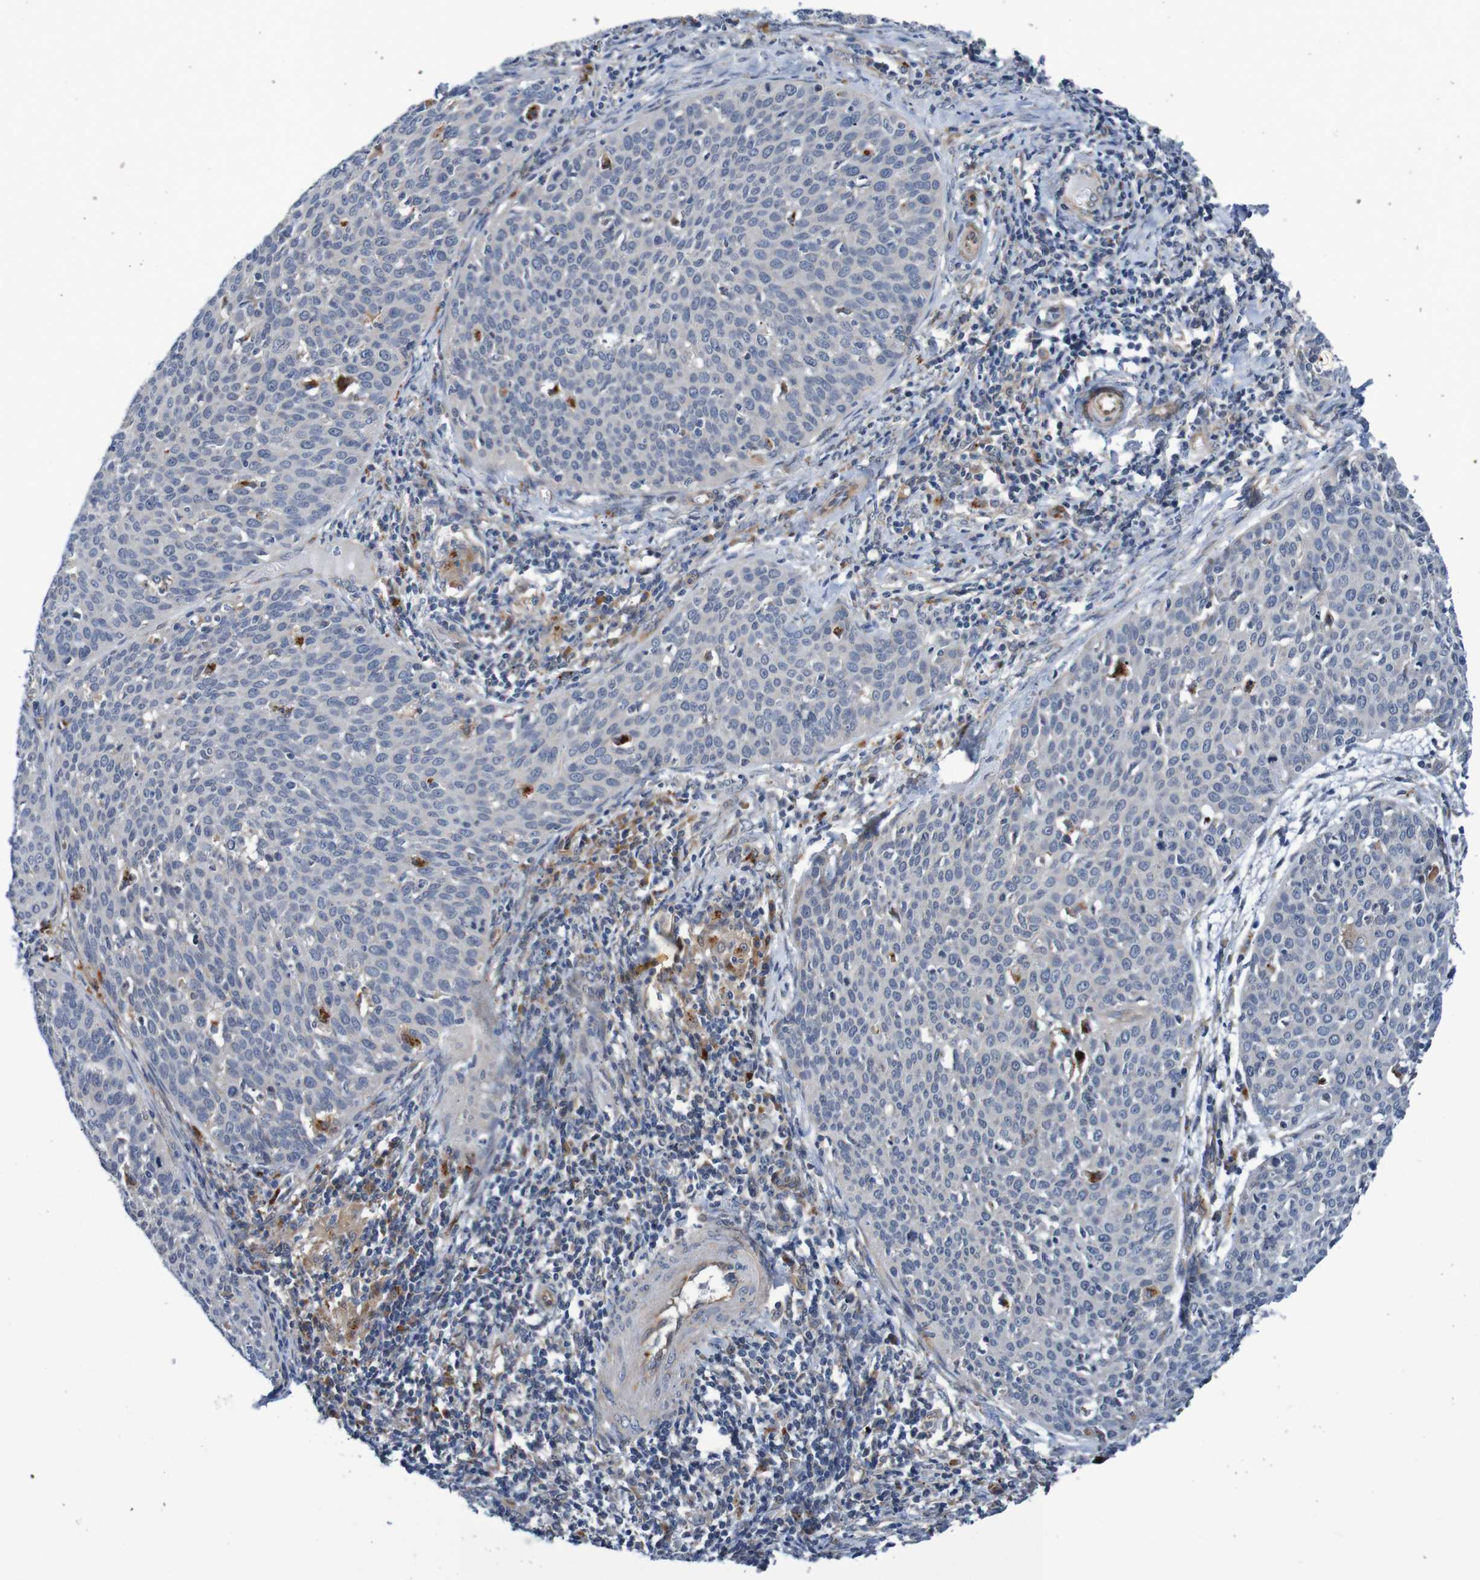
{"staining": {"intensity": "negative", "quantity": "none", "location": "none"}, "tissue": "cervical cancer", "cell_type": "Tumor cells", "image_type": "cancer", "snomed": [{"axis": "morphology", "description": "Squamous cell carcinoma, NOS"}, {"axis": "topography", "description": "Cervix"}], "caption": "Cervical squamous cell carcinoma was stained to show a protein in brown. There is no significant expression in tumor cells.", "gene": "CPED1", "patient": {"sex": "female", "age": 38}}